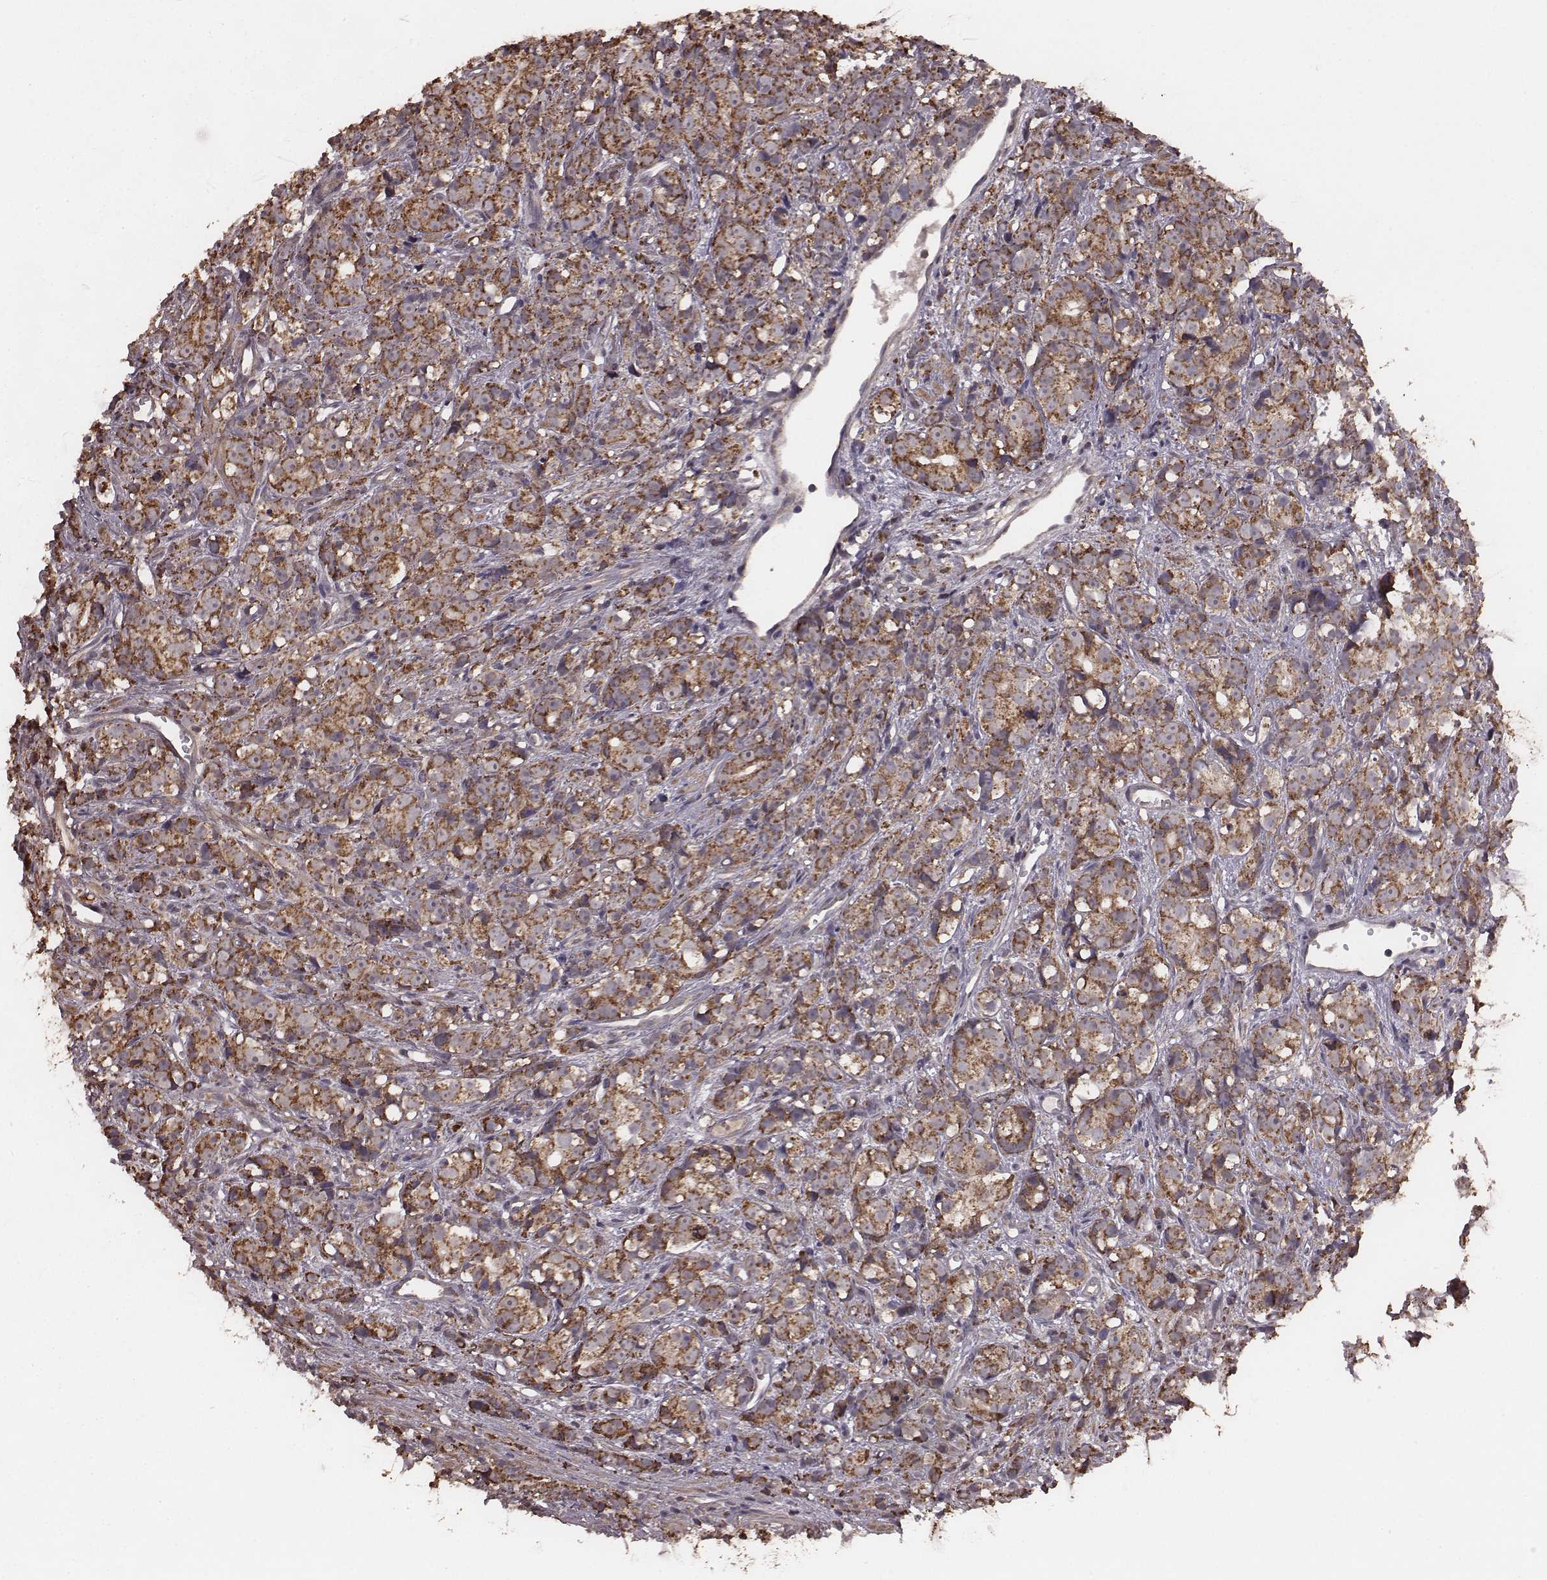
{"staining": {"intensity": "strong", "quantity": ">75%", "location": "cytoplasmic/membranous"}, "tissue": "prostate cancer", "cell_type": "Tumor cells", "image_type": "cancer", "snomed": [{"axis": "morphology", "description": "Adenocarcinoma, High grade"}, {"axis": "topography", "description": "Prostate"}], "caption": "High-grade adenocarcinoma (prostate) stained for a protein reveals strong cytoplasmic/membranous positivity in tumor cells.", "gene": "PDCD2L", "patient": {"sex": "male", "age": 77}}